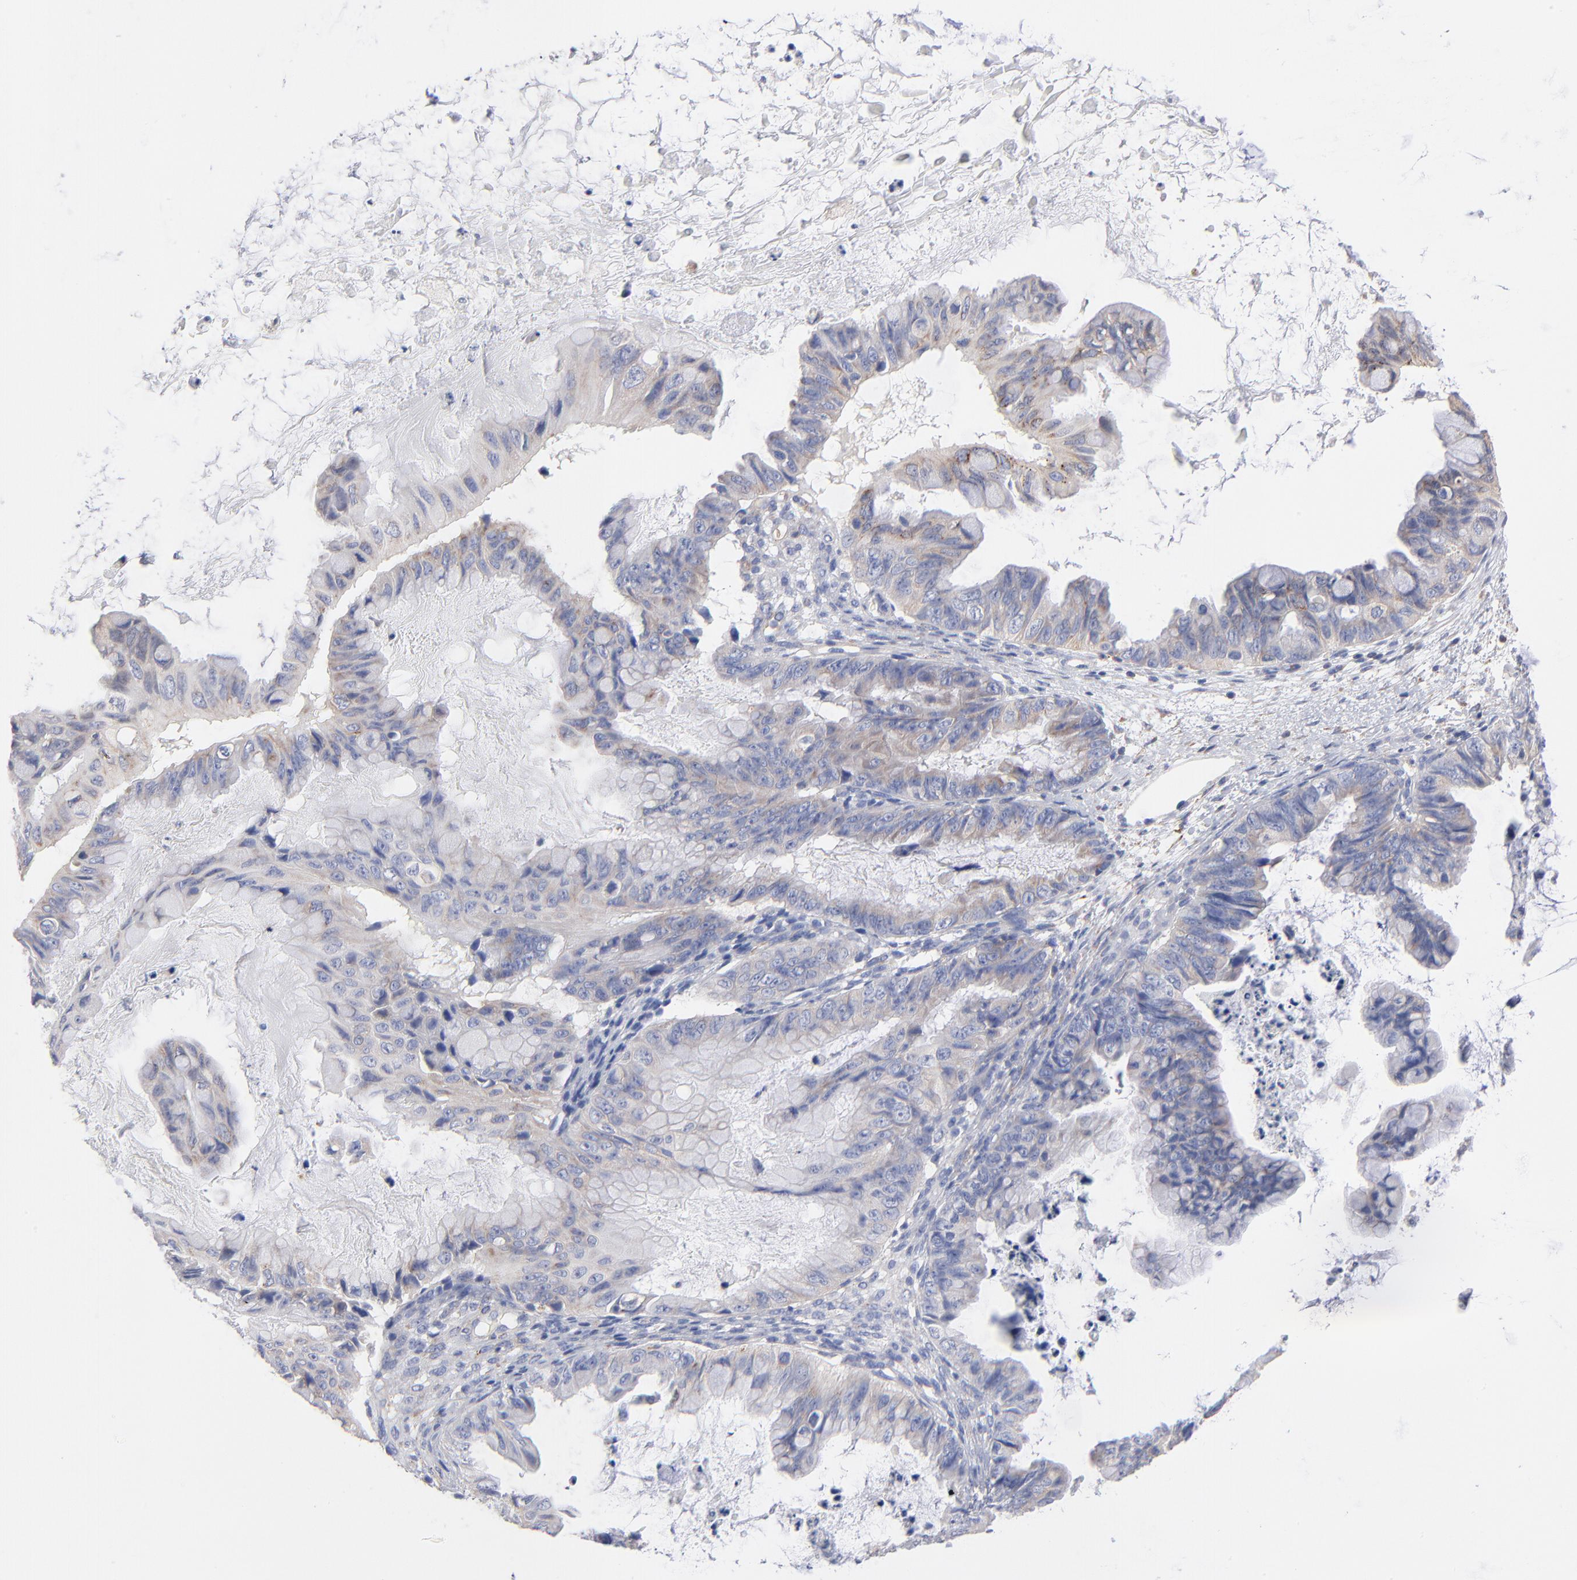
{"staining": {"intensity": "weak", "quantity": "25%-75%", "location": "cytoplasmic/membranous"}, "tissue": "ovarian cancer", "cell_type": "Tumor cells", "image_type": "cancer", "snomed": [{"axis": "morphology", "description": "Cystadenocarcinoma, mucinous, NOS"}, {"axis": "topography", "description": "Ovary"}], "caption": "IHC photomicrograph of ovarian cancer stained for a protein (brown), which displays low levels of weak cytoplasmic/membranous staining in about 25%-75% of tumor cells.", "gene": "SEPTIN6", "patient": {"sex": "female", "age": 36}}